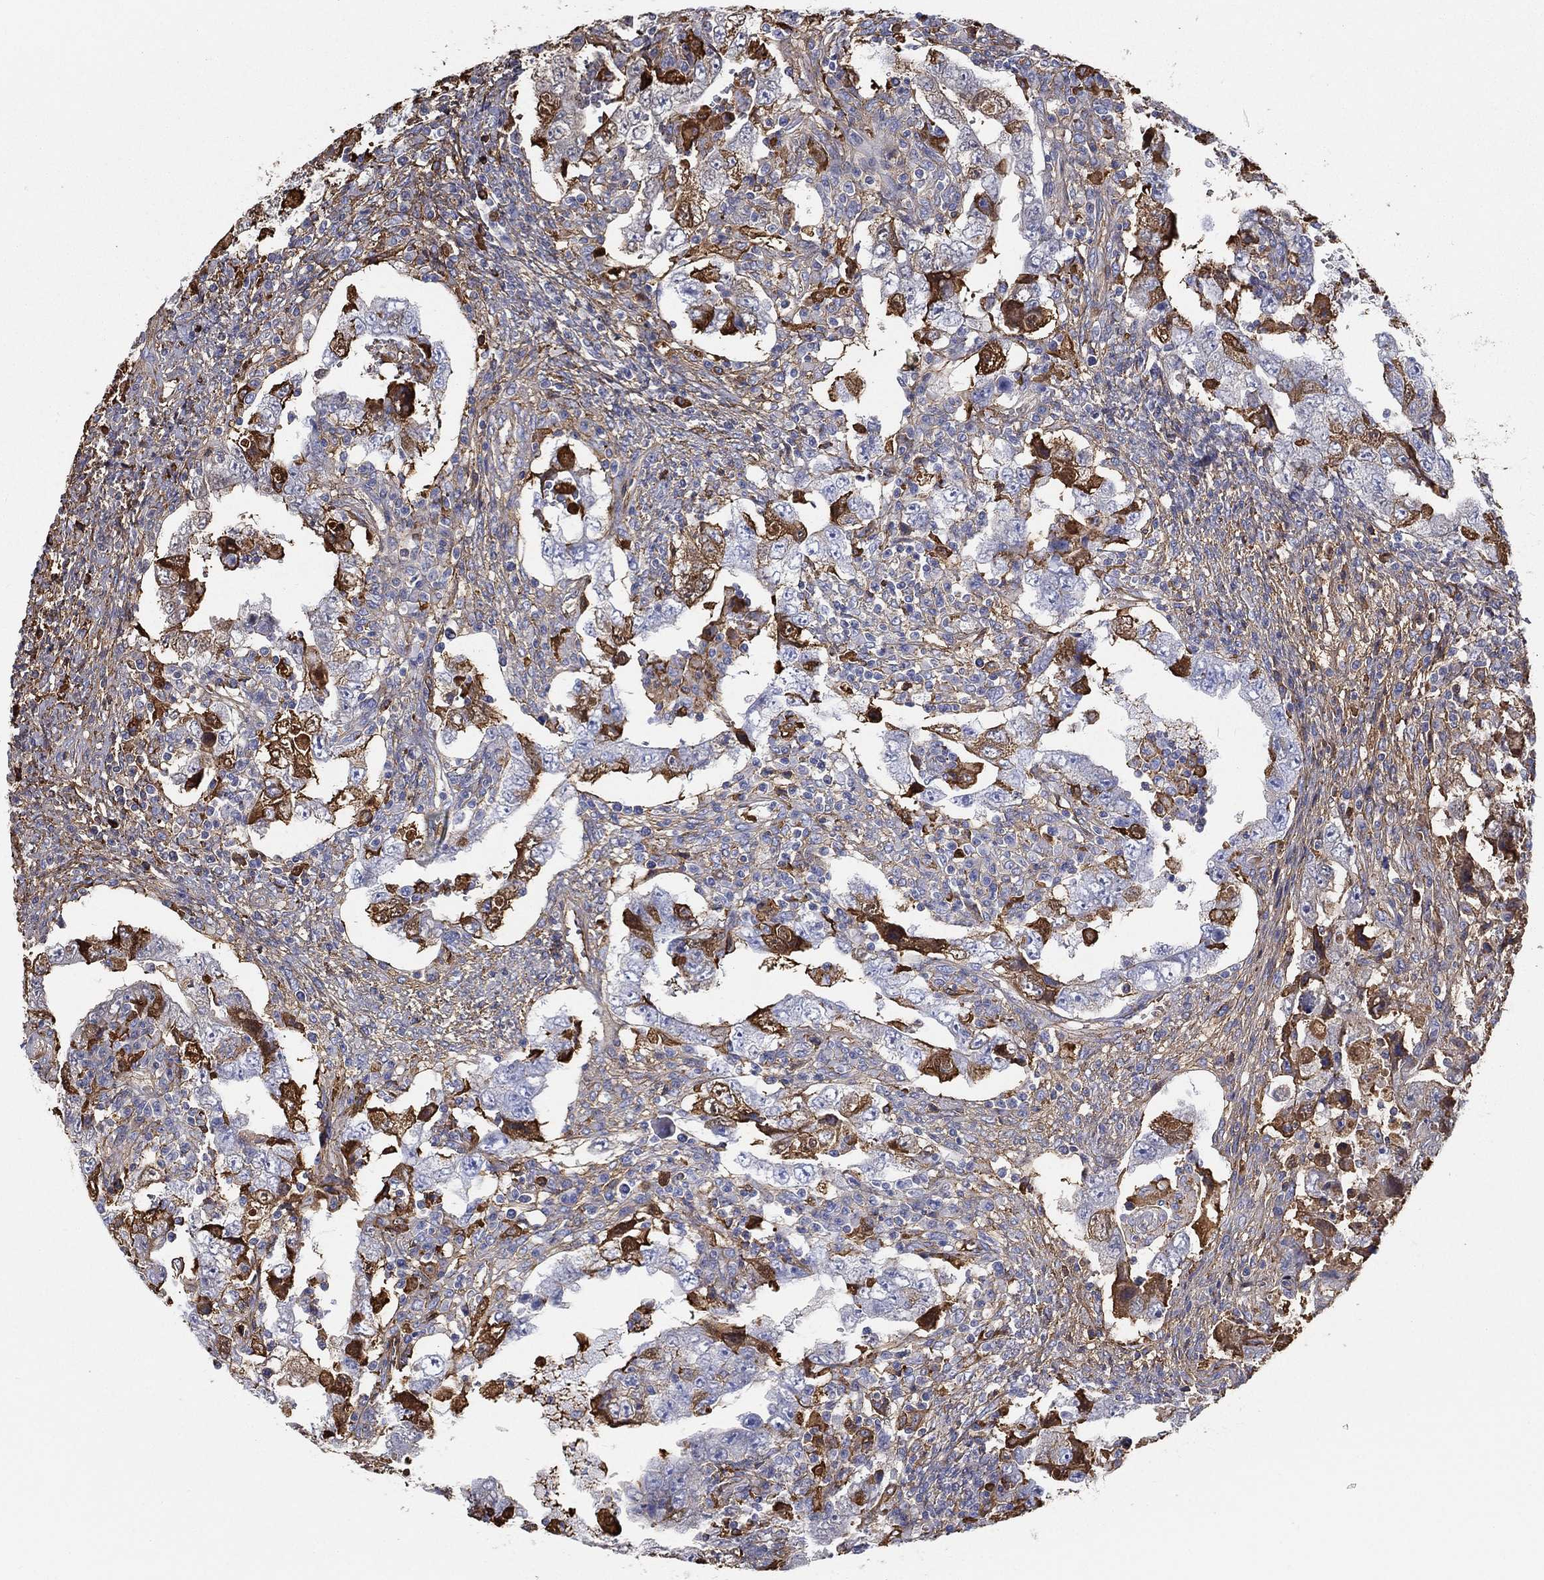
{"staining": {"intensity": "strong", "quantity": "<25%", "location": "cytoplasmic/membranous"}, "tissue": "testis cancer", "cell_type": "Tumor cells", "image_type": "cancer", "snomed": [{"axis": "morphology", "description": "Carcinoma, Embryonal, NOS"}, {"axis": "topography", "description": "Testis"}], "caption": "Immunohistochemical staining of testis embryonal carcinoma shows strong cytoplasmic/membranous protein staining in about <25% of tumor cells.", "gene": "IFNB1", "patient": {"sex": "male", "age": 26}}